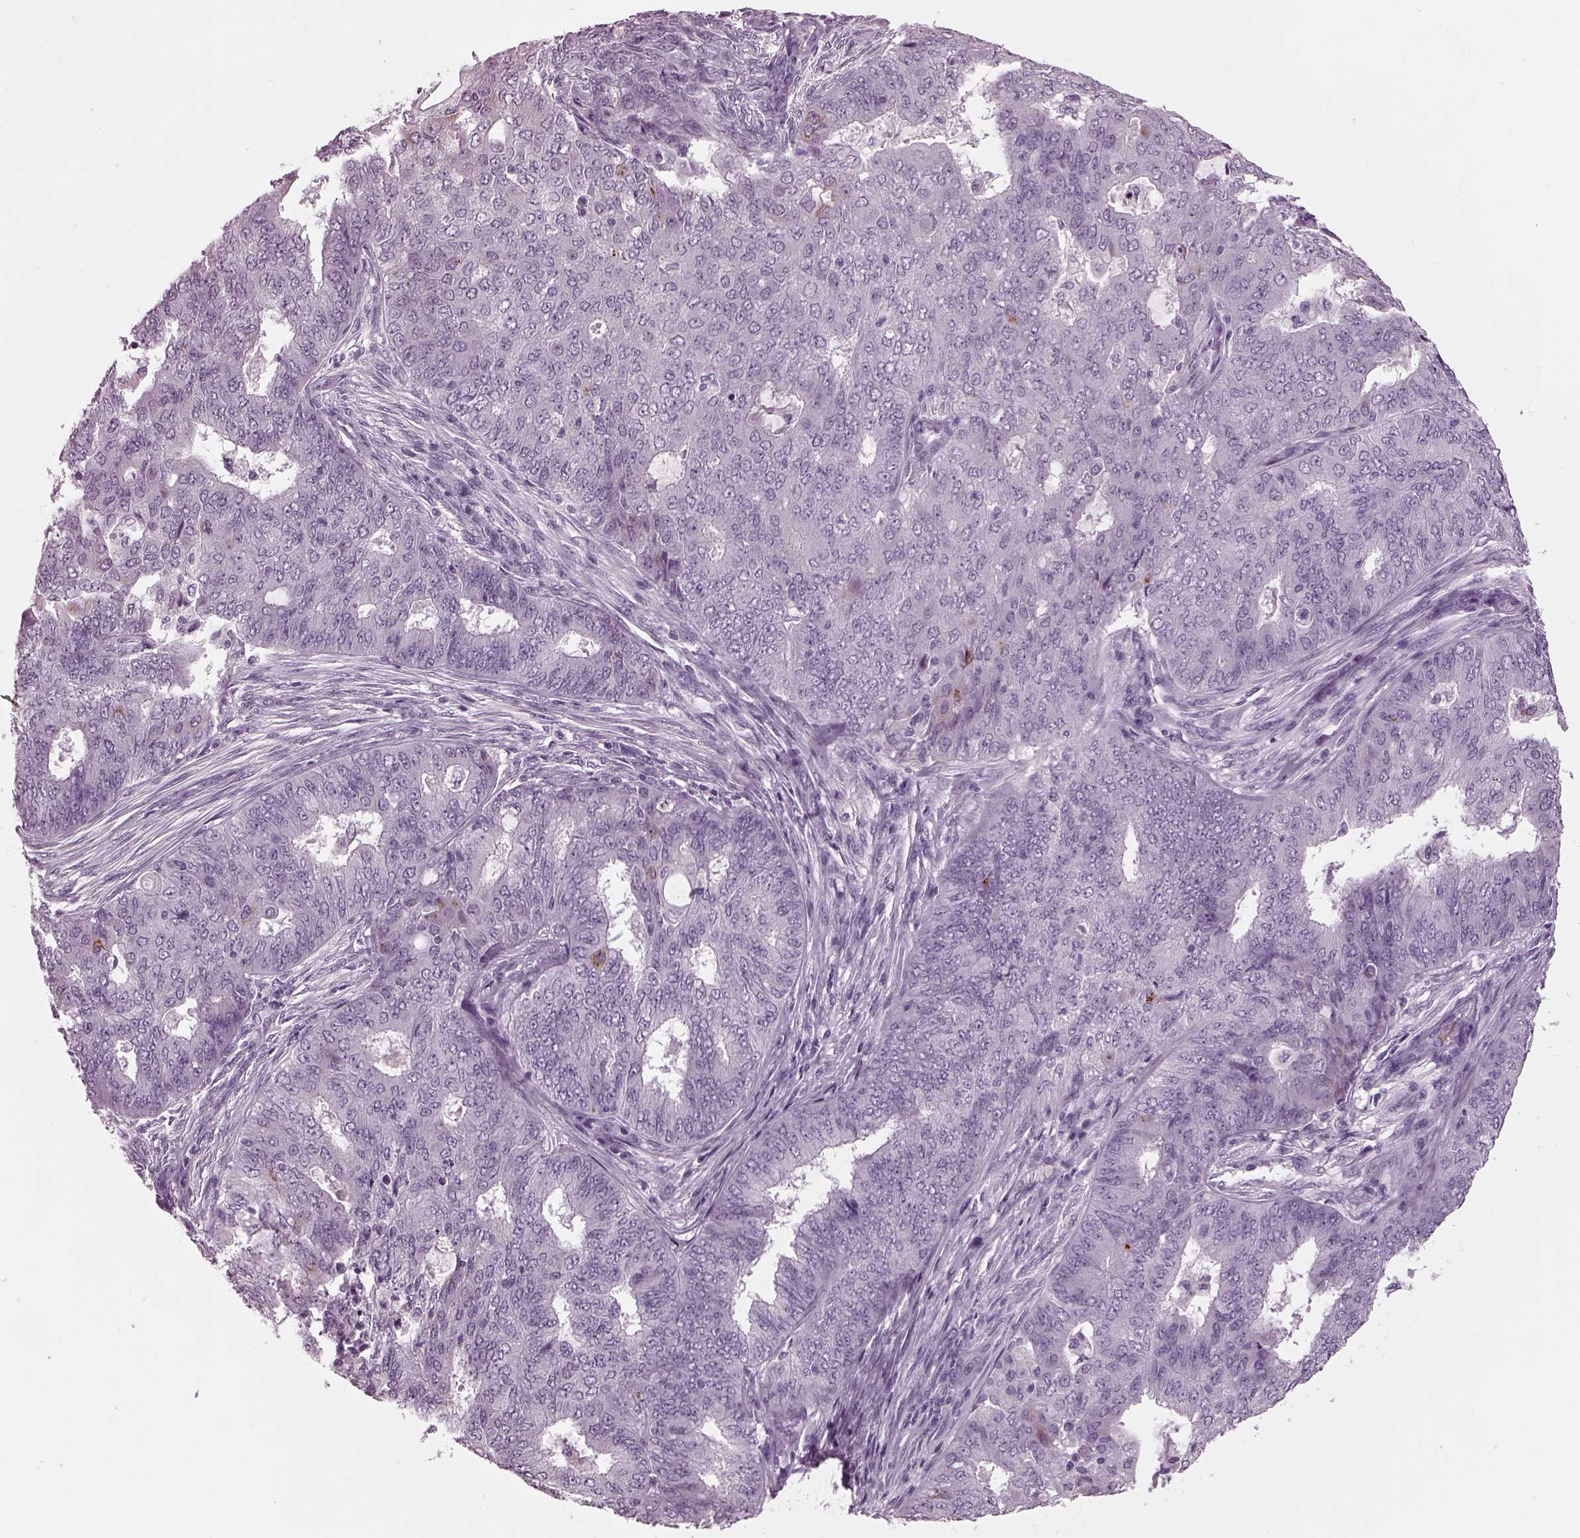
{"staining": {"intensity": "negative", "quantity": "none", "location": "none"}, "tissue": "endometrial cancer", "cell_type": "Tumor cells", "image_type": "cancer", "snomed": [{"axis": "morphology", "description": "Adenocarcinoma, NOS"}, {"axis": "topography", "description": "Endometrium"}], "caption": "This is an IHC micrograph of human endometrial cancer (adenocarcinoma). There is no staining in tumor cells.", "gene": "DPYSL5", "patient": {"sex": "female", "age": 62}}